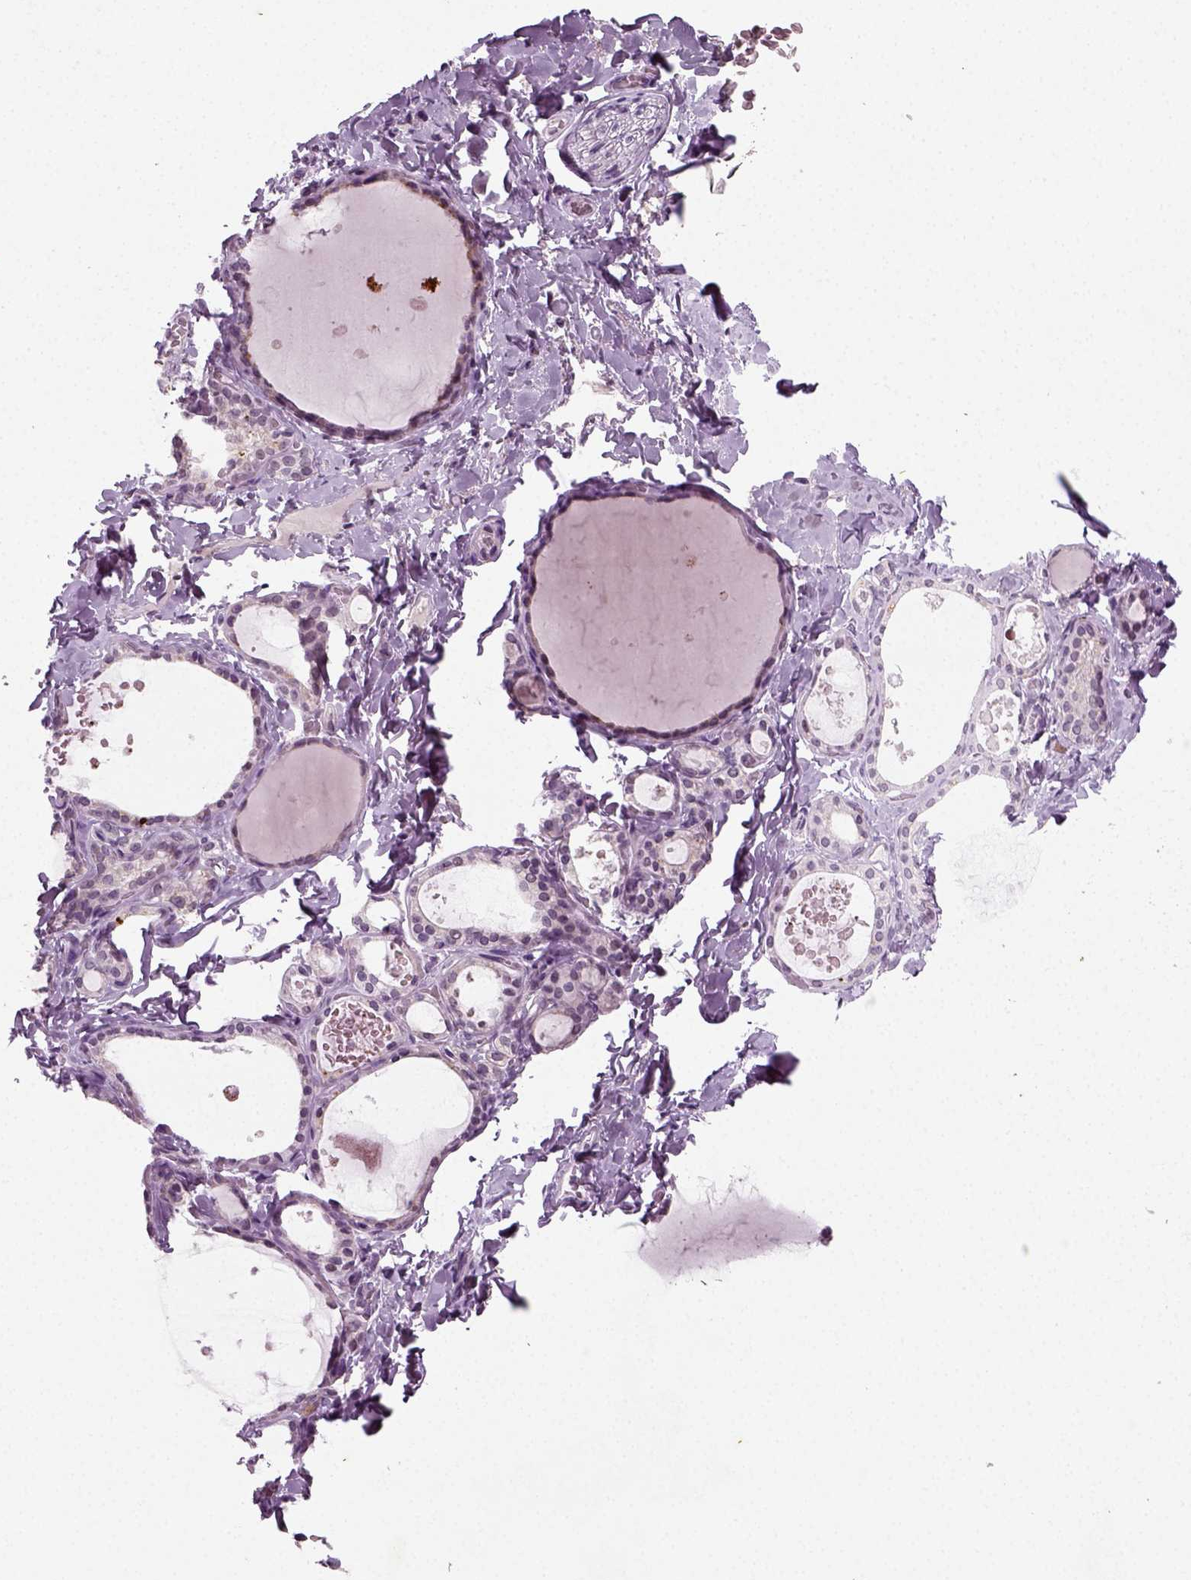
{"staining": {"intensity": "negative", "quantity": "none", "location": "none"}, "tissue": "thyroid gland", "cell_type": "Glandular cells", "image_type": "normal", "snomed": [{"axis": "morphology", "description": "Normal tissue, NOS"}, {"axis": "topography", "description": "Thyroid gland"}], "caption": "This histopathology image is of benign thyroid gland stained with IHC to label a protein in brown with the nuclei are counter-stained blue. There is no staining in glandular cells. (DAB IHC with hematoxylin counter stain).", "gene": "SYNGAP1", "patient": {"sex": "female", "age": 56}}